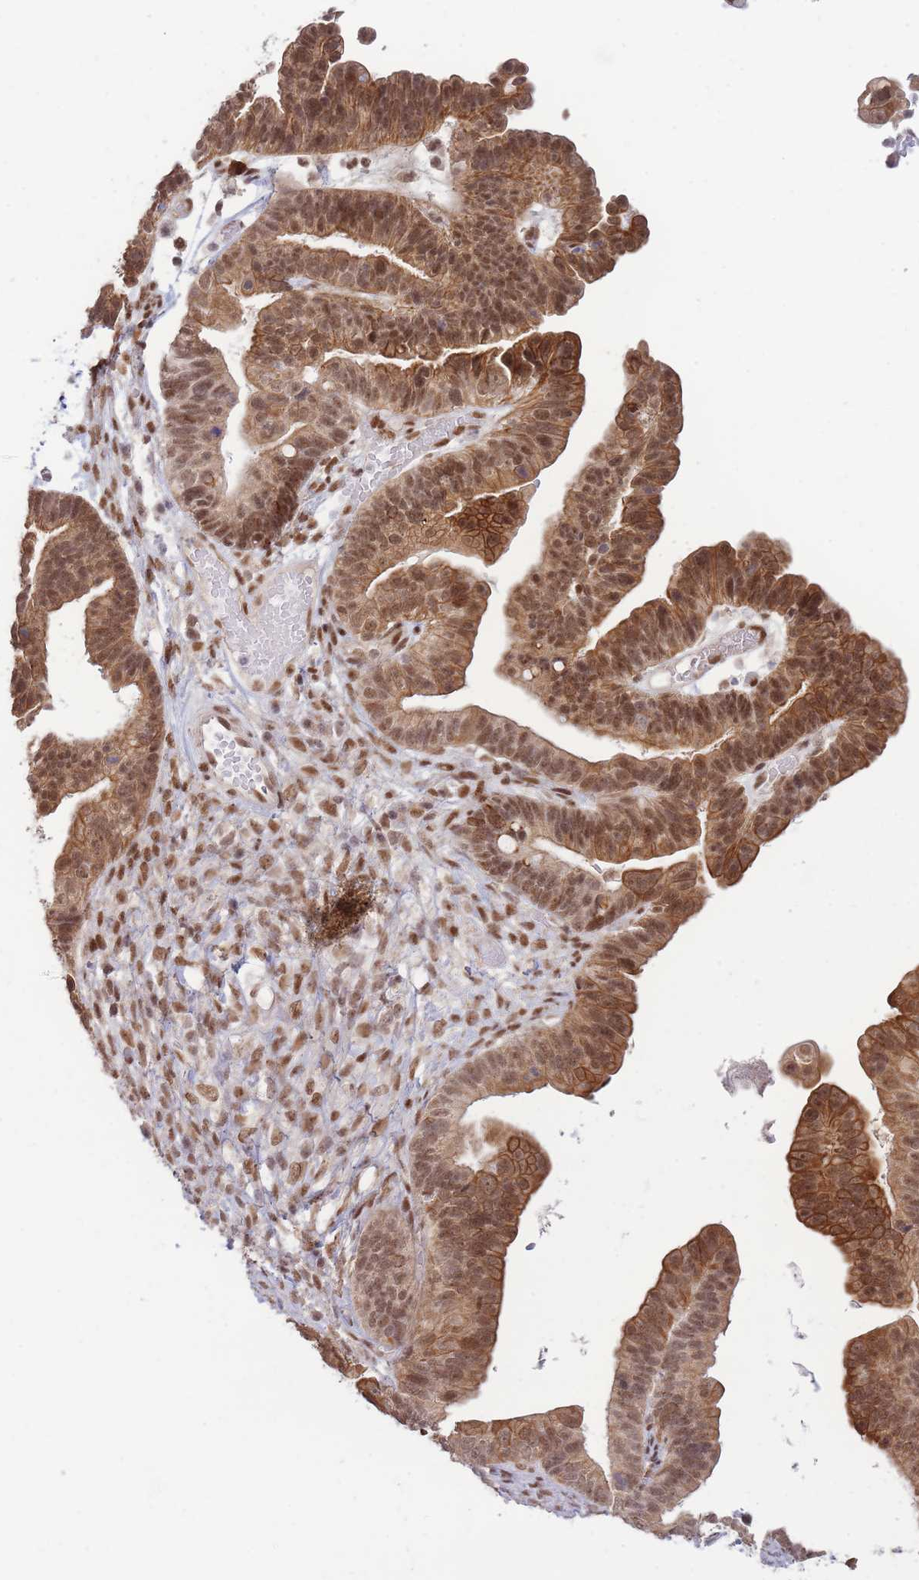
{"staining": {"intensity": "moderate", "quantity": ">75%", "location": "cytoplasmic/membranous,nuclear"}, "tissue": "ovarian cancer", "cell_type": "Tumor cells", "image_type": "cancer", "snomed": [{"axis": "morphology", "description": "Cystadenocarcinoma, serous, NOS"}, {"axis": "topography", "description": "Ovary"}], "caption": "Moderate cytoplasmic/membranous and nuclear staining for a protein is seen in about >75% of tumor cells of serous cystadenocarcinoma (ovarian) using IHC.", "gene": "CARD8", "patient": {"sex": "female", "age": 56}}